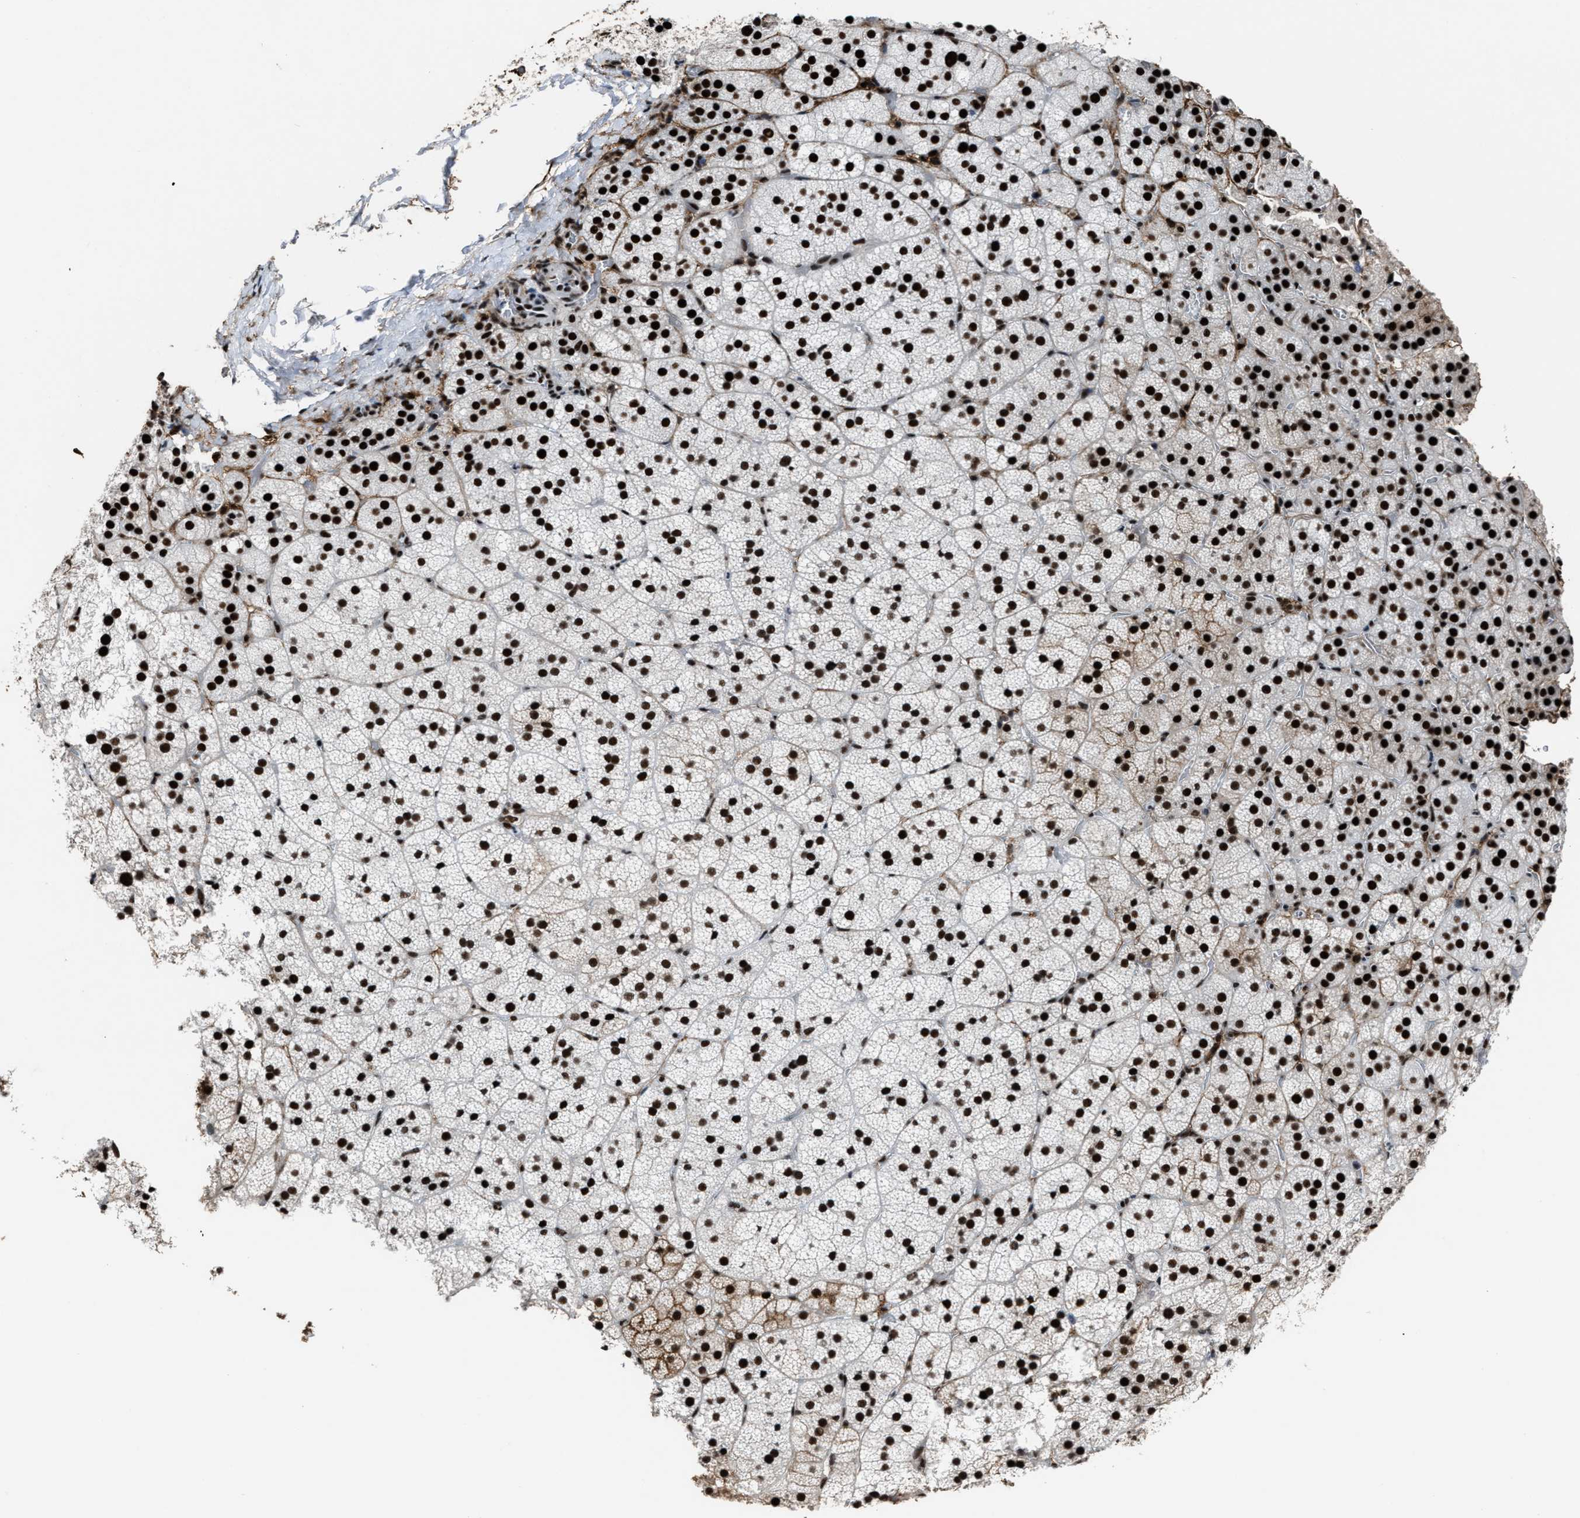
{"staining": {"intensity": "strong", "quantity": "25%-75%", "location": "nuclear"}, "tissue": "adrenal gland", "cell_type": "Glandular cells", "image_type": "normal", "snomed": [{"axis": "morphology", "description": "Normal tissue, NOS"}, {"axis": "topography", "description": "Adrenal gland"}], "caption": "Strong nuclear staining for a protein is present in approximately 25%-75% of glandular cells of normal adrenal gland using IHC.", "gene": "DDX5", "patient": {"sex": "female", "age": 44}}